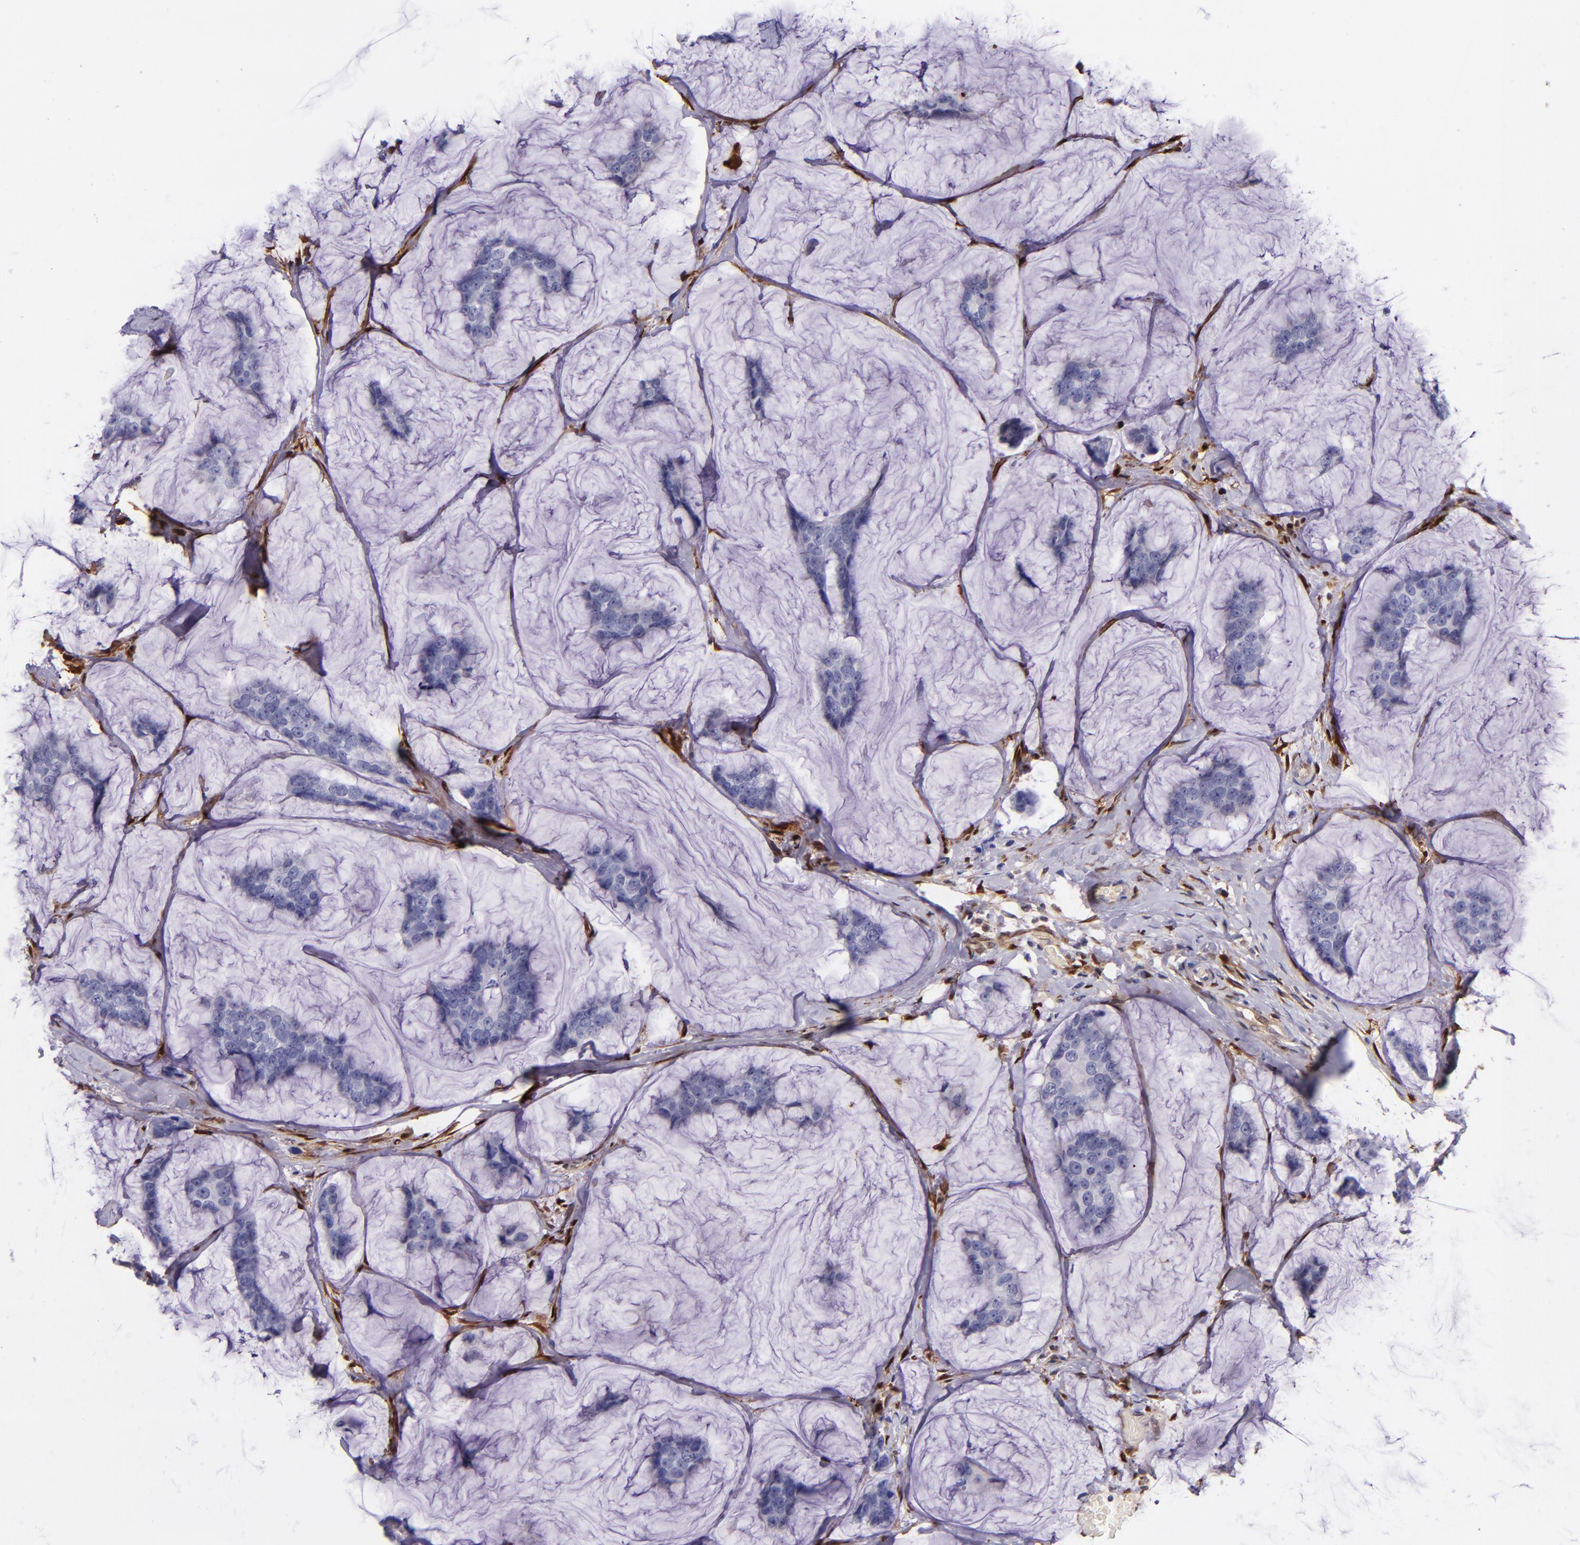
{"staining": {"intensity": "negative", "quantity": "none", "location": "none"}, "tissue": "breast cancer", "cell_type": "Tumor cells", "image_type": "cancer", "snomed": [{"axis": "morphology", "description": "Normal tissue, NOS"}, {"axis": "morphology", "description": "Duct carcinoma"}, {"axis": "topography", "description": "Breast"}], "caption": "This is an immunohistochemistry histopathology image of human breast invasive ductal carcinoma. There is no expression in tumor cells.", "gene": "LGALS1", "patient": {"sex": "female", "age": 50}}